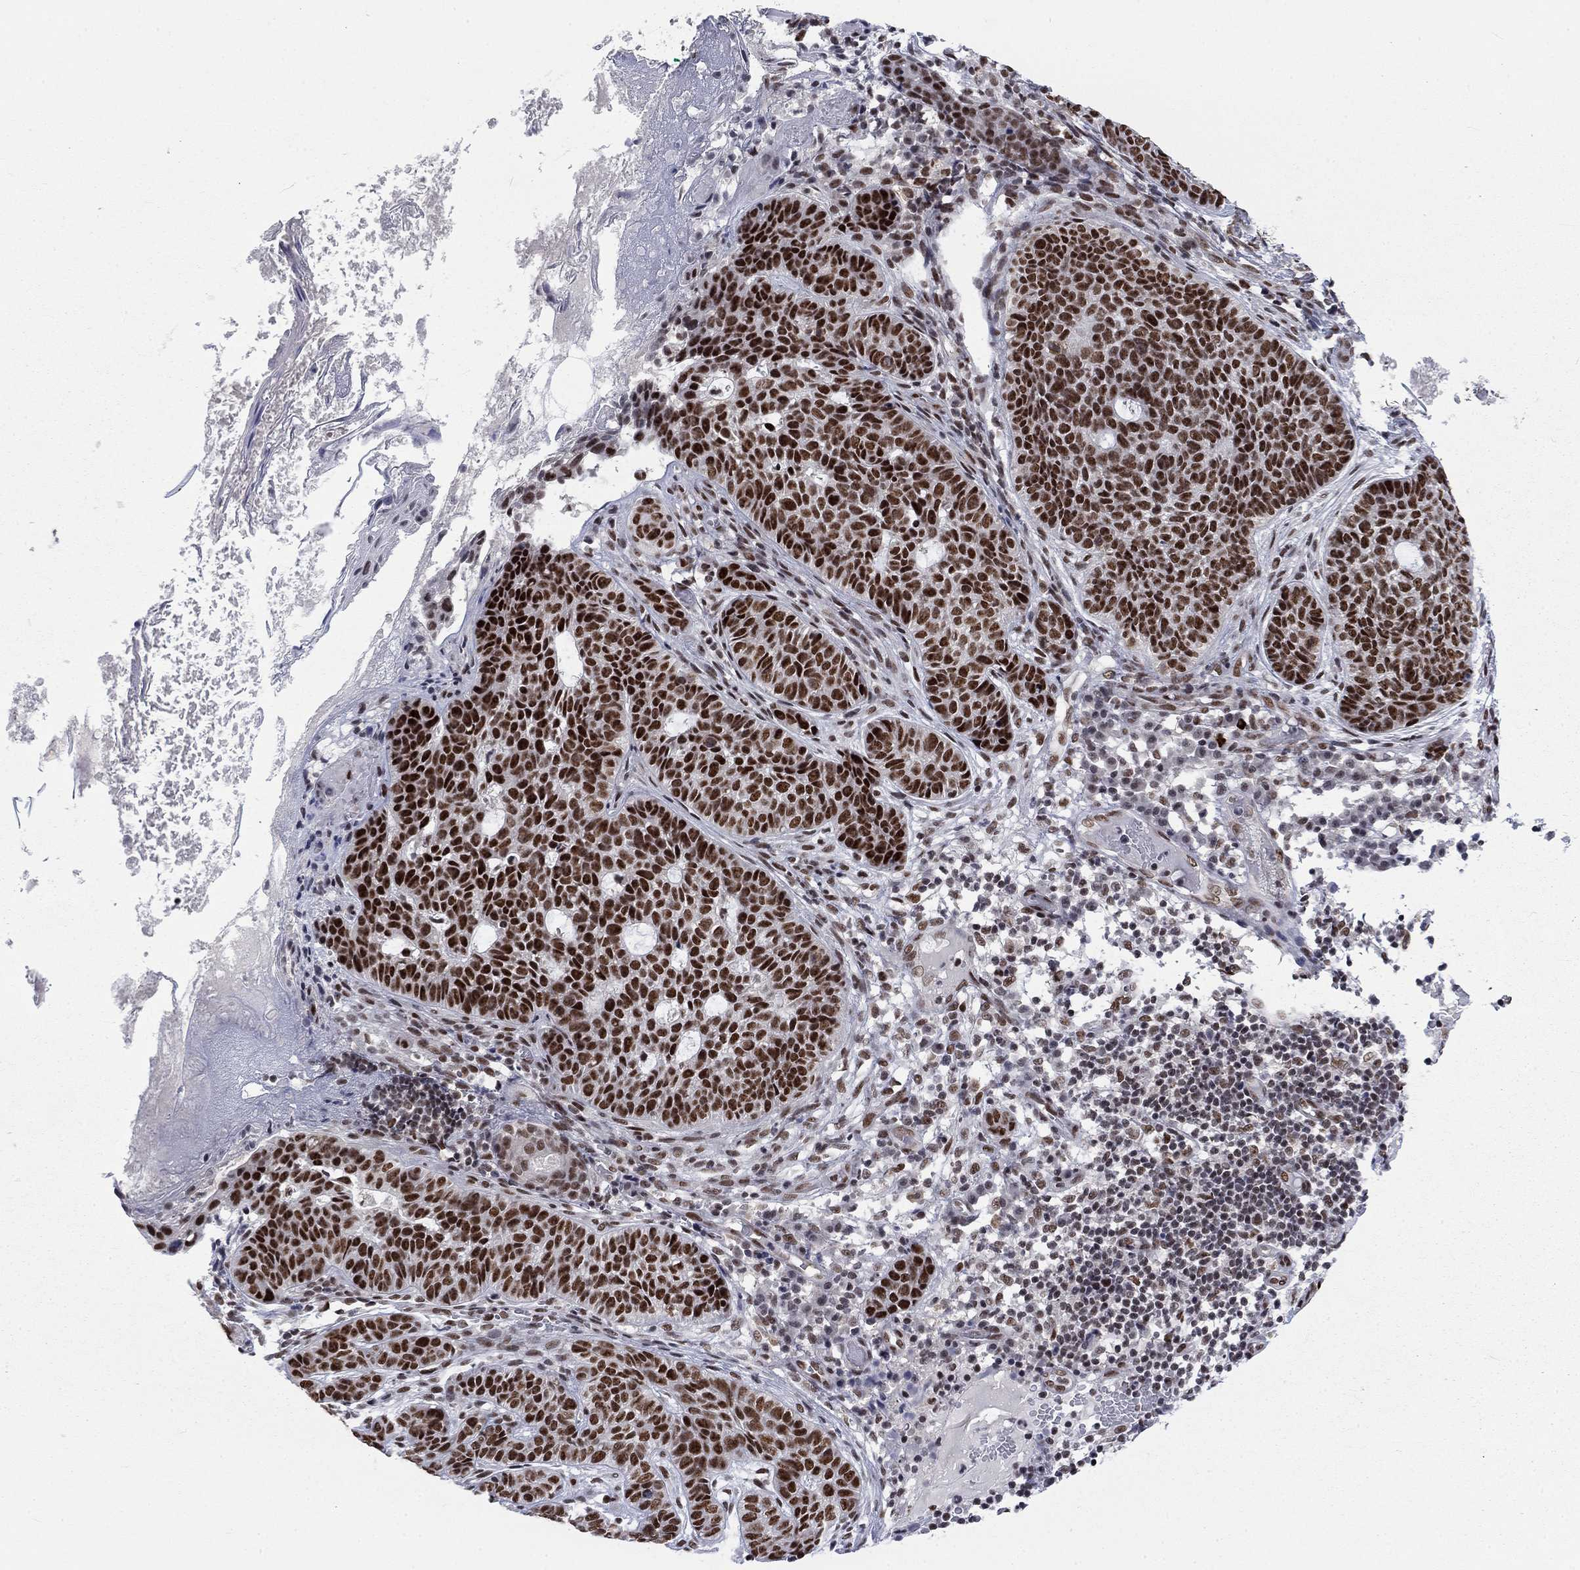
{"staining": {"intensity": "strong", "quantity": ">75%", "location": "nuclear"}, "tissue": "skin cancer", "cell_type": "Tumor cells", "image_type": "cancer", "snomed": [{"axis": "morphology", "description": "Basal cell carcinoma"}, {"axis": "topography", "description": "Skin"}], "caption": "An immunohistochemistry (IHC) image of neoplastic tissue is shown. Protein staining in brown highlights strong nuclear positivity in basal cell carcinoma (skin) within tumor cells.", "gene": "FYTTD1", "patient": {"sex": "female", "age": 69}}